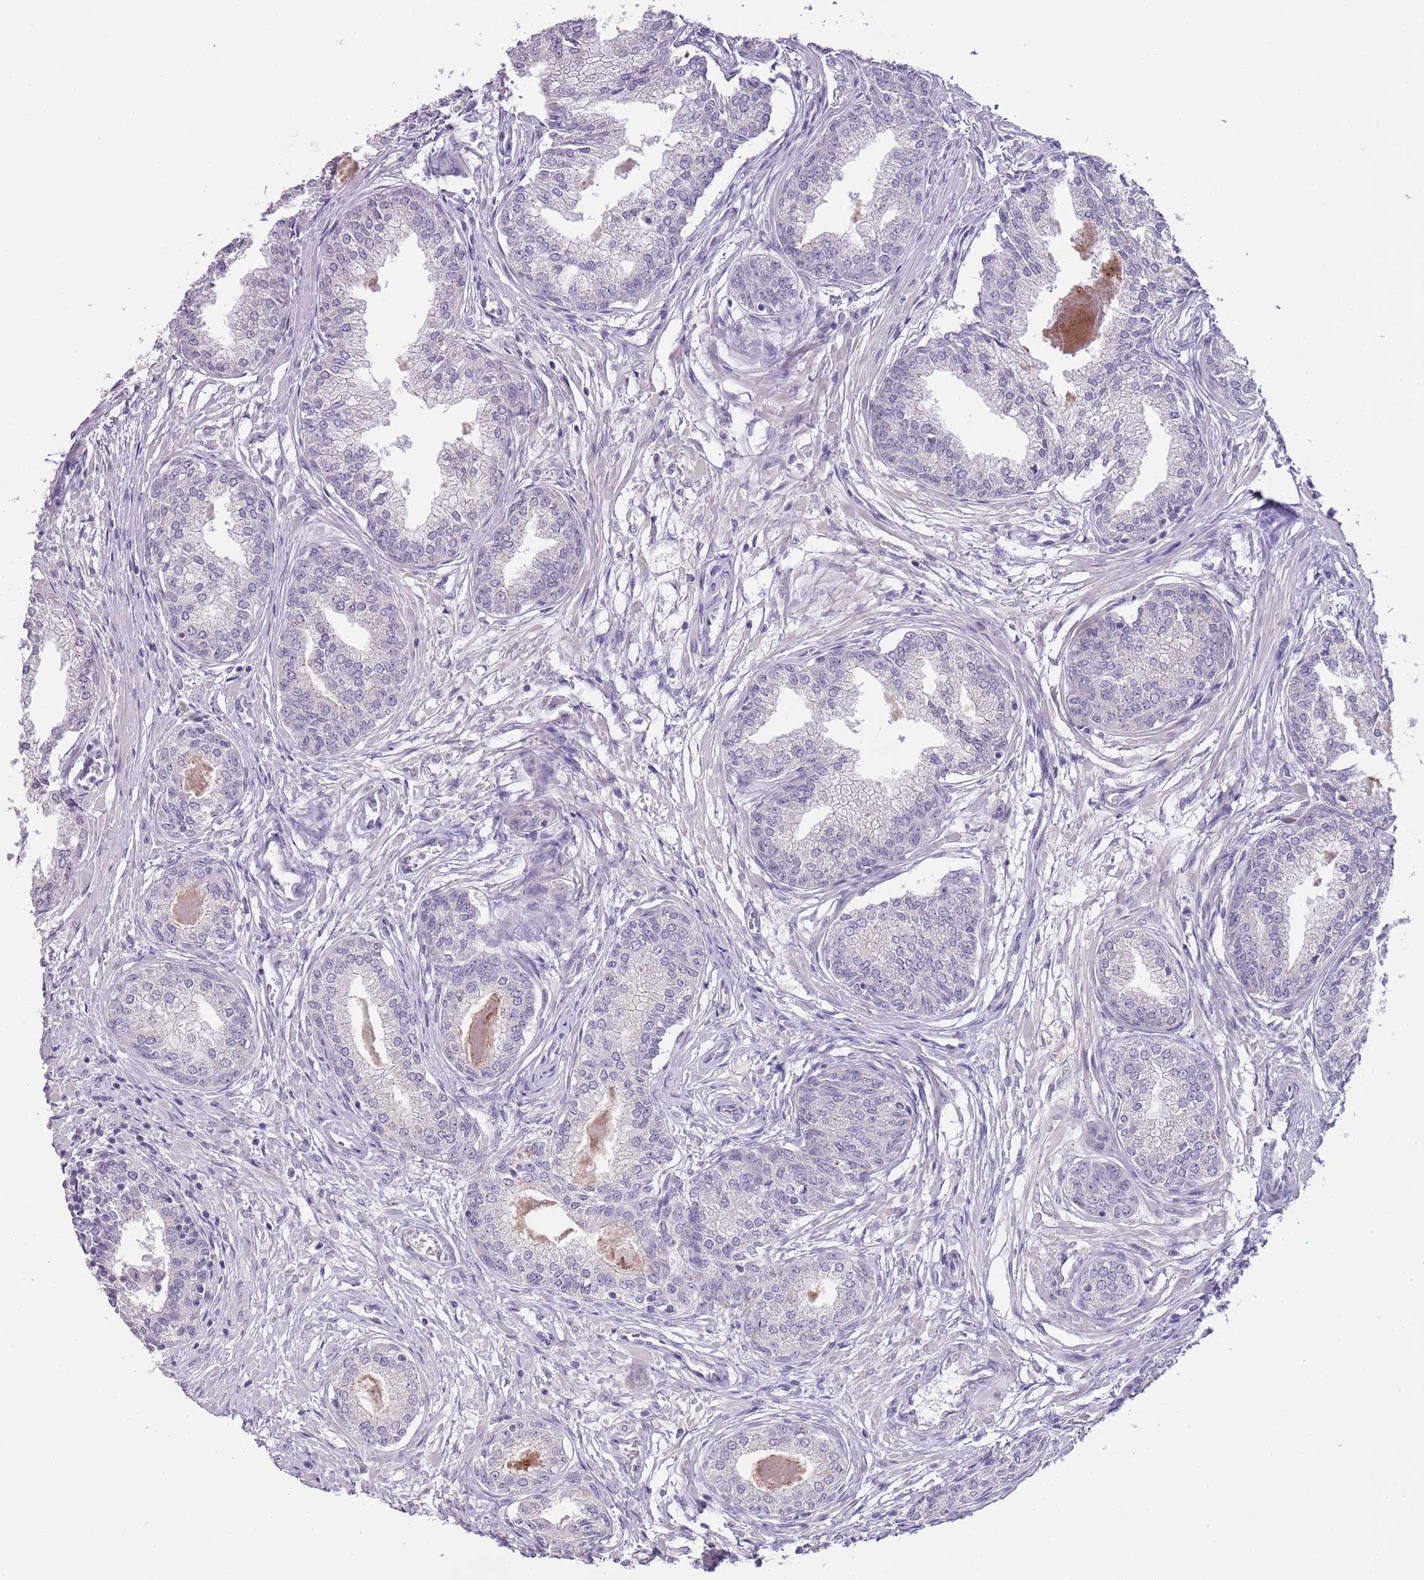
{"staining": {"intensity": "negative", "quantity": "none", "location": "none"}, "tissue": "prostate cancer", "cell_type": "Tumor cells", "image_type": "cancer", "snomed": [{"axis": "morphology", "description": "Adenocarcinoma, High grade"}, {"axis": "topography", "description": "Prostate"}], "caption": "Immunohistochemical staining of human prostate cancer (high-grade adenocarcinoma) reveals no significant staining in tumor cells.", "gene": "SLC35E3", "patient": {"sex": "male", "age": 67}}